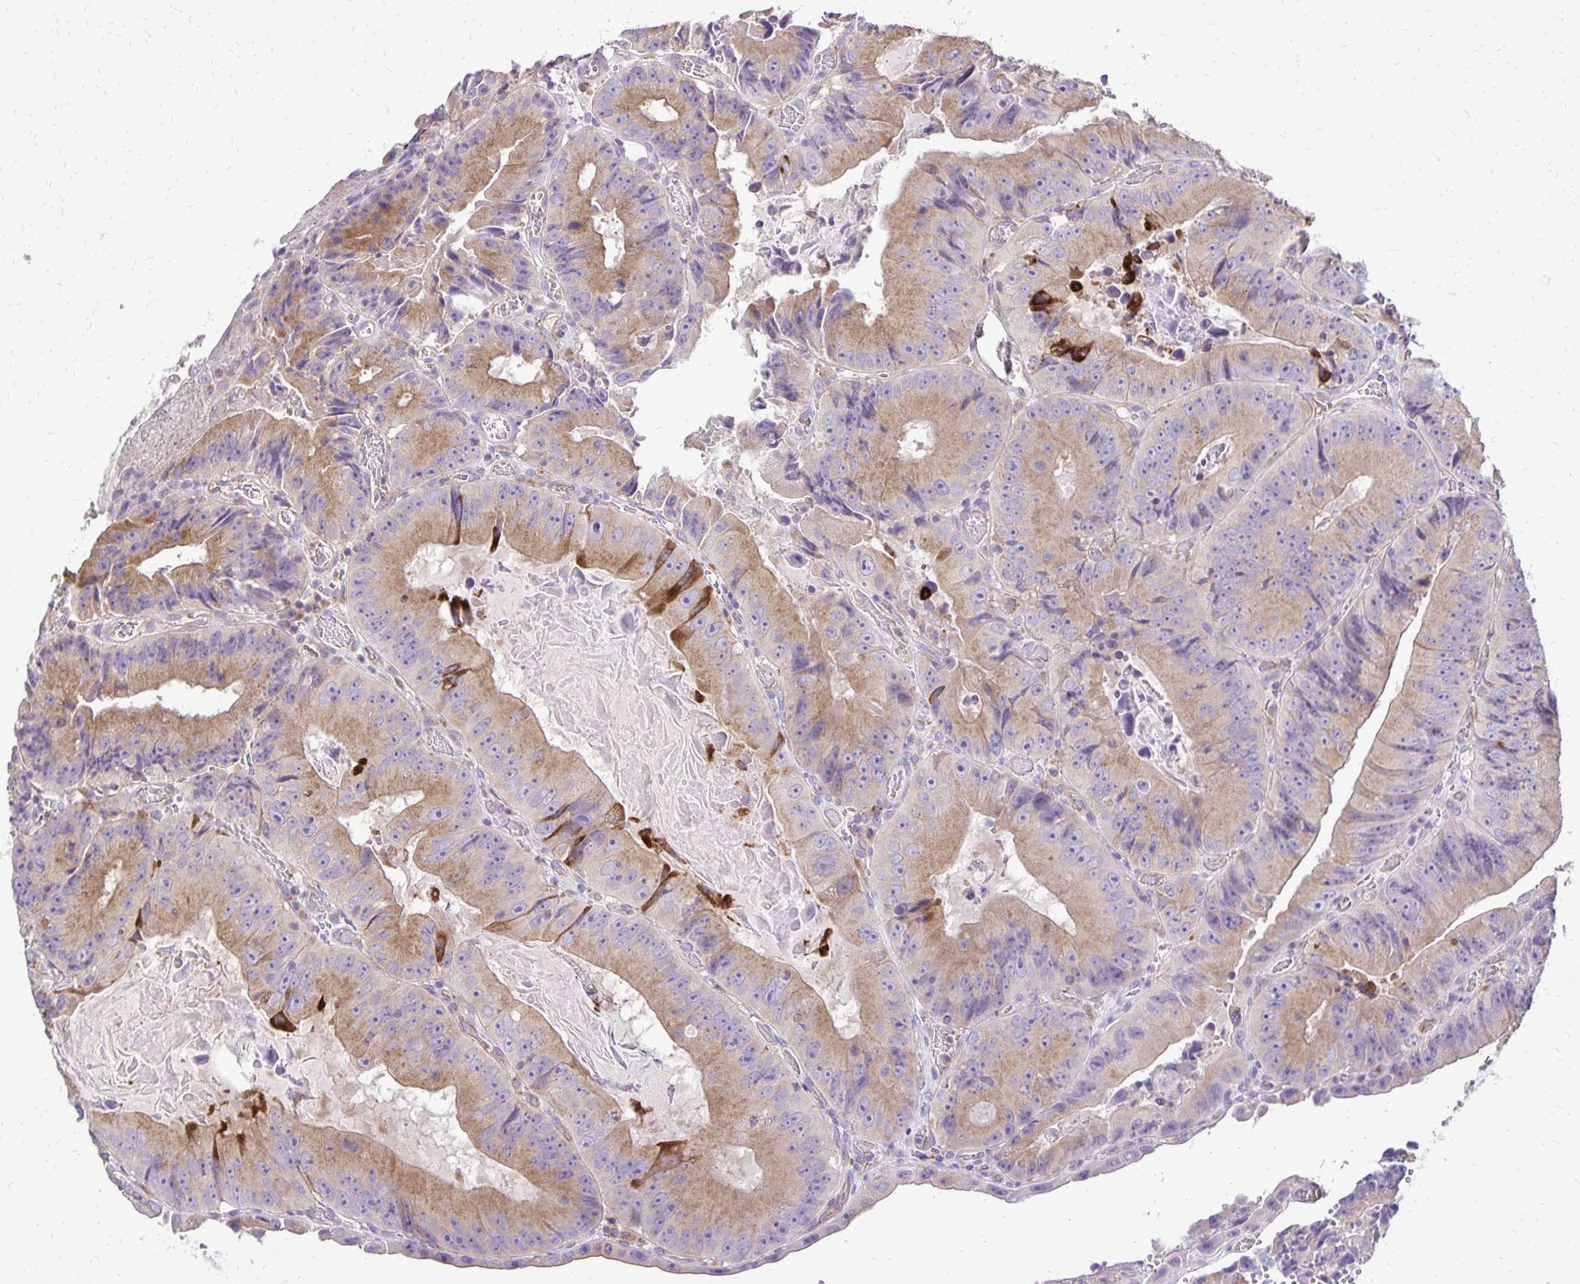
{"staining": {"intensity": "moderate", "quantity": ">75%", "location": "cytoplasmic/membranous"}, "tissue": "colorectal cancer", "cell_type": "Tumor cells", "image_type": "cancer", "snomed": [{"axis": "morphology", "description": "Adenocarcinoma, NOS"}, {"axis": "topography", "description": "Colon"}], "caption": "Colorectal cancer (adenocarcinoma) stained with a protein marker shows moderate staining in tumor cells.", "gene": "EIF5A", "patient": {"sex": "female", "age": 86}}